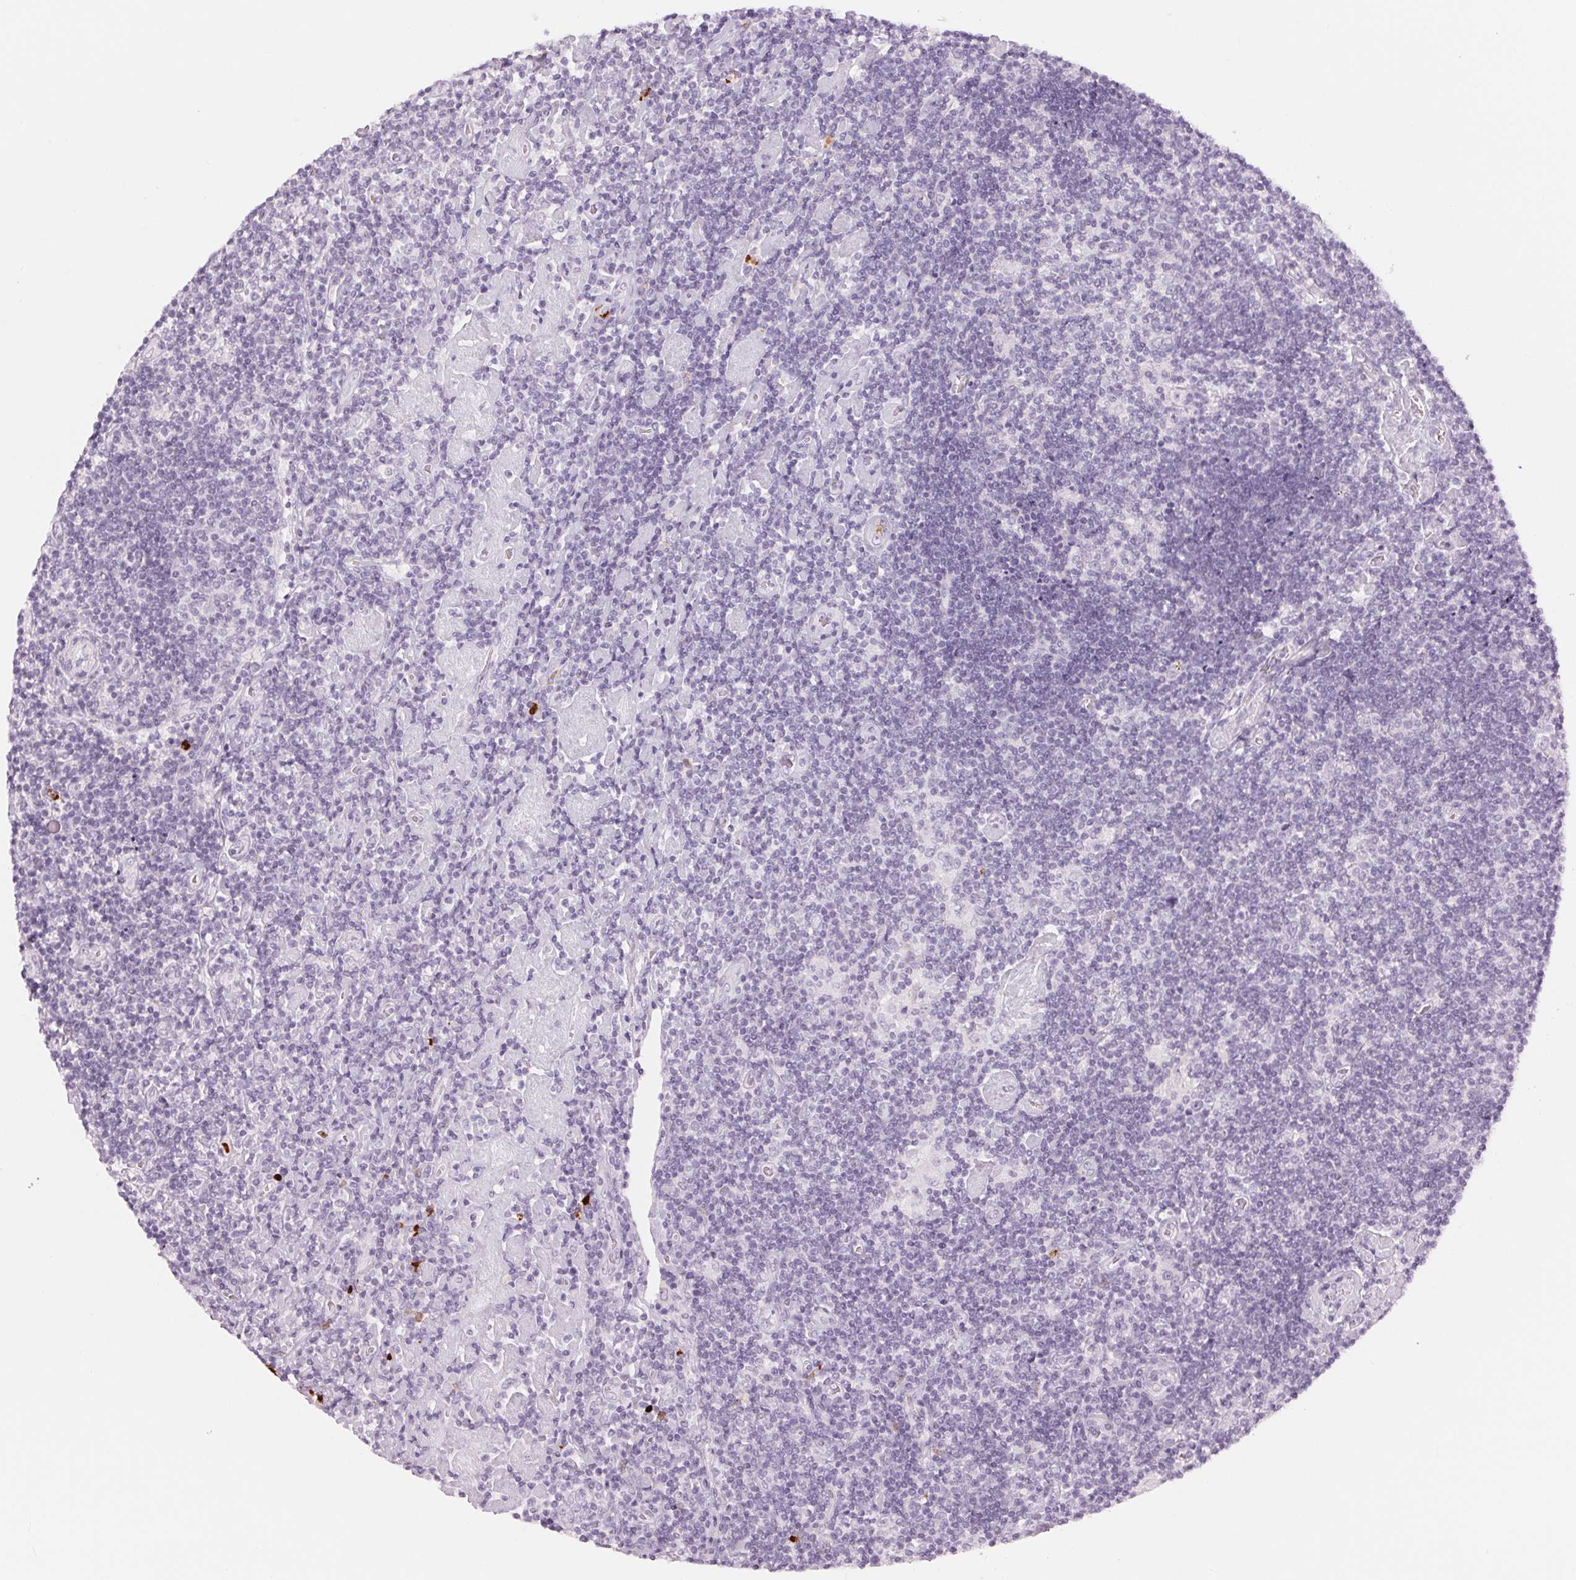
{"staining": {"intensity": "negative", "quantity": "none", "location": "none"}, "tissue": "lymphoma", "cell_type": "Tumor cells", "image_type": "cancer", "snomed": [{"axis": "morphology", "description": "Hodgkin's disease, NOS"}, {"axis": "topography", "description": "Lymph node"}], "caption": "A high-resolution photomicrograph shows immunohistochemistry staining of Hodgkin's disease, which reveals no significant positivity in tumor cells.", "gene": "KLK7", "patient": {"sex": "male", "age": 40}}